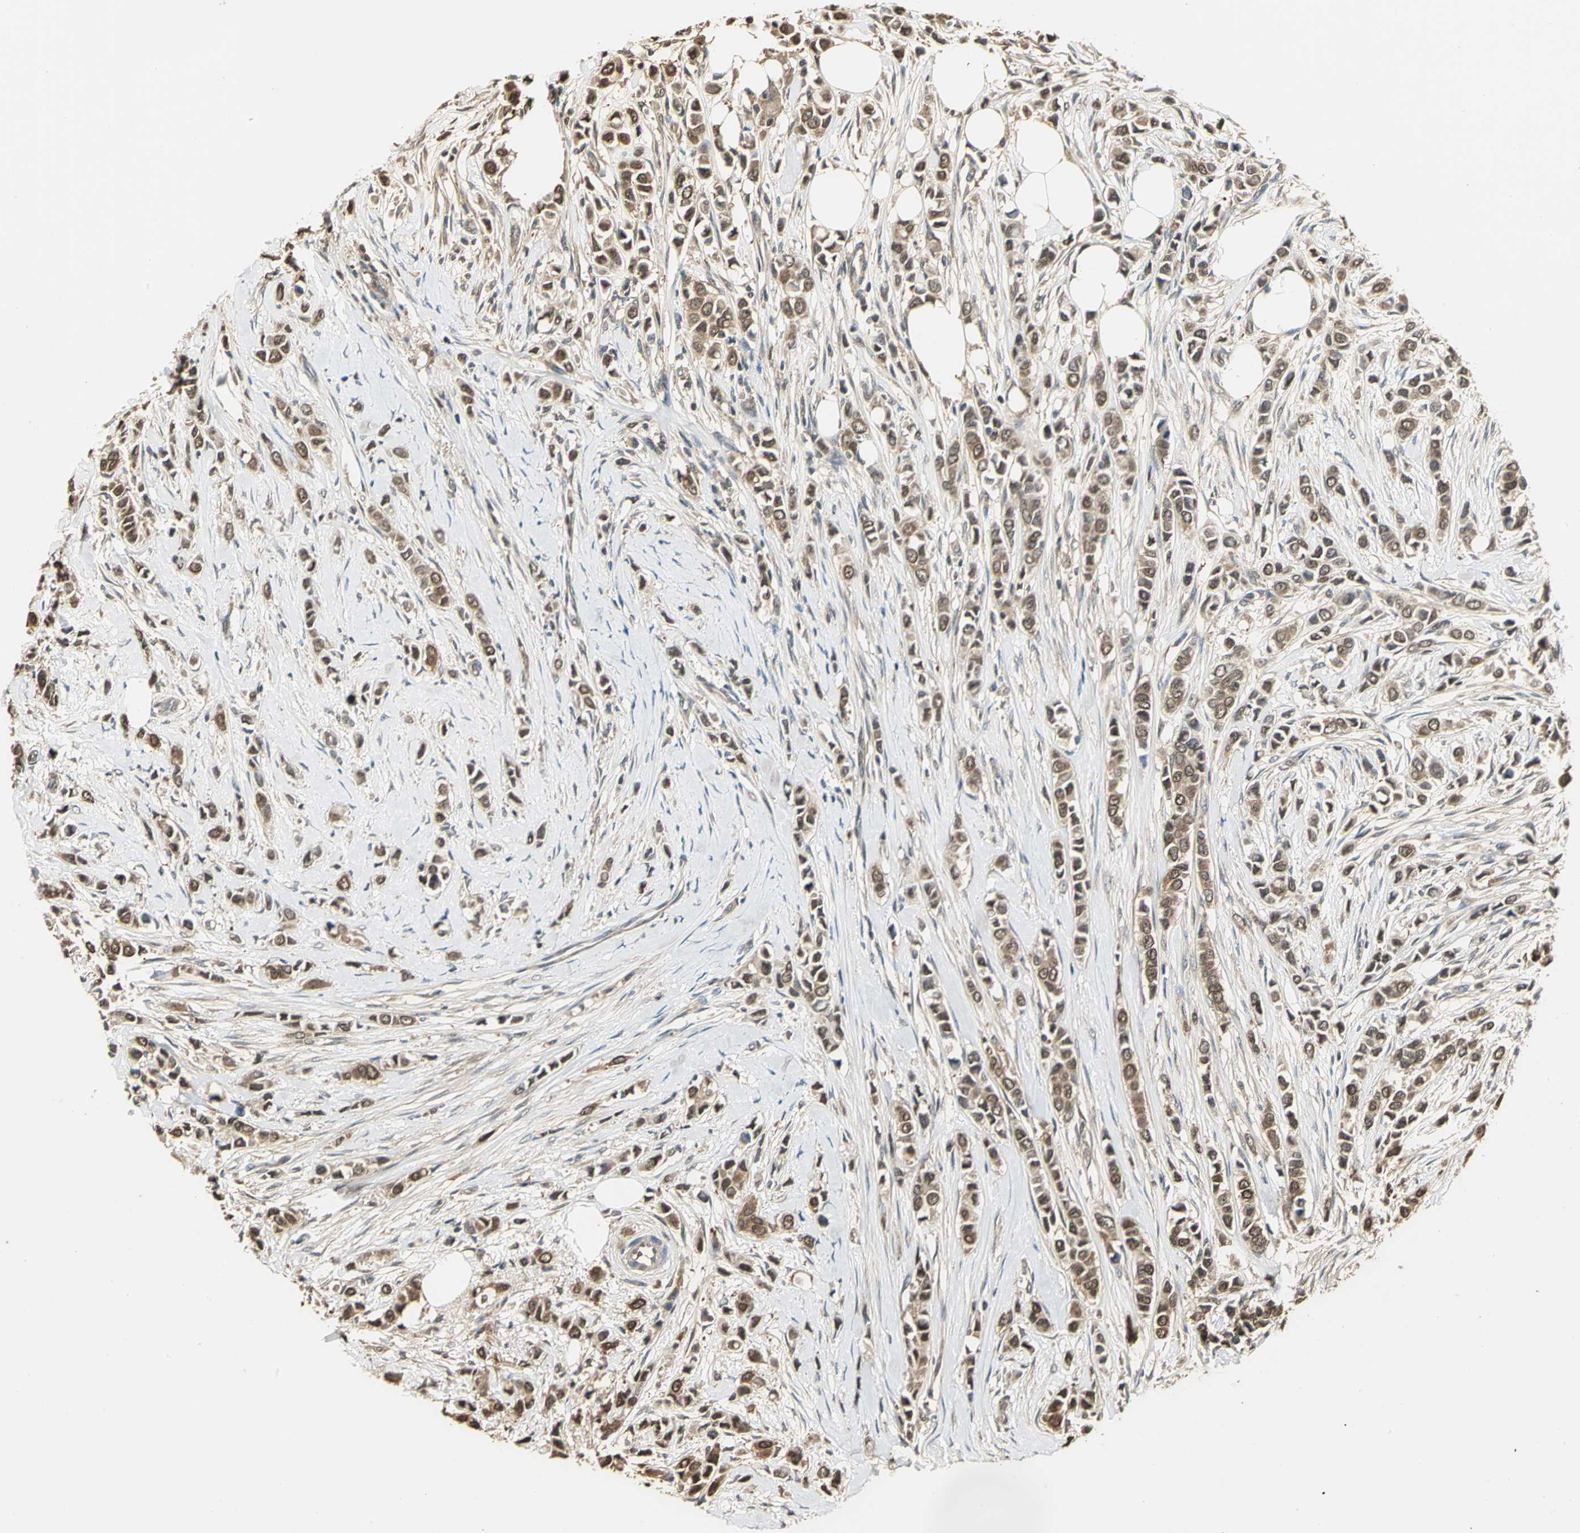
{"staining": {"intensity": "moderate", "quantity": ">75%", "location": "cytoplasmic/membranous,nuclear"}, "tissue": "breast cancer", "cell_type": "Tumor cells", "image_type": "cancer", "snomed": [{"axis": "morphology", "description": "Lobular carcinoma"}, {"axis": "topography", "description": "Breast"}], "caption": "Breast cancer (lobular carcinoma) stained for a protein (brown) reveals moderate cytoplasmic/membranous and nuclear positive positivity in about >75% of tumor cells.", "gene": "PARK7", "patient": {"sex": "female", "age": 51}}